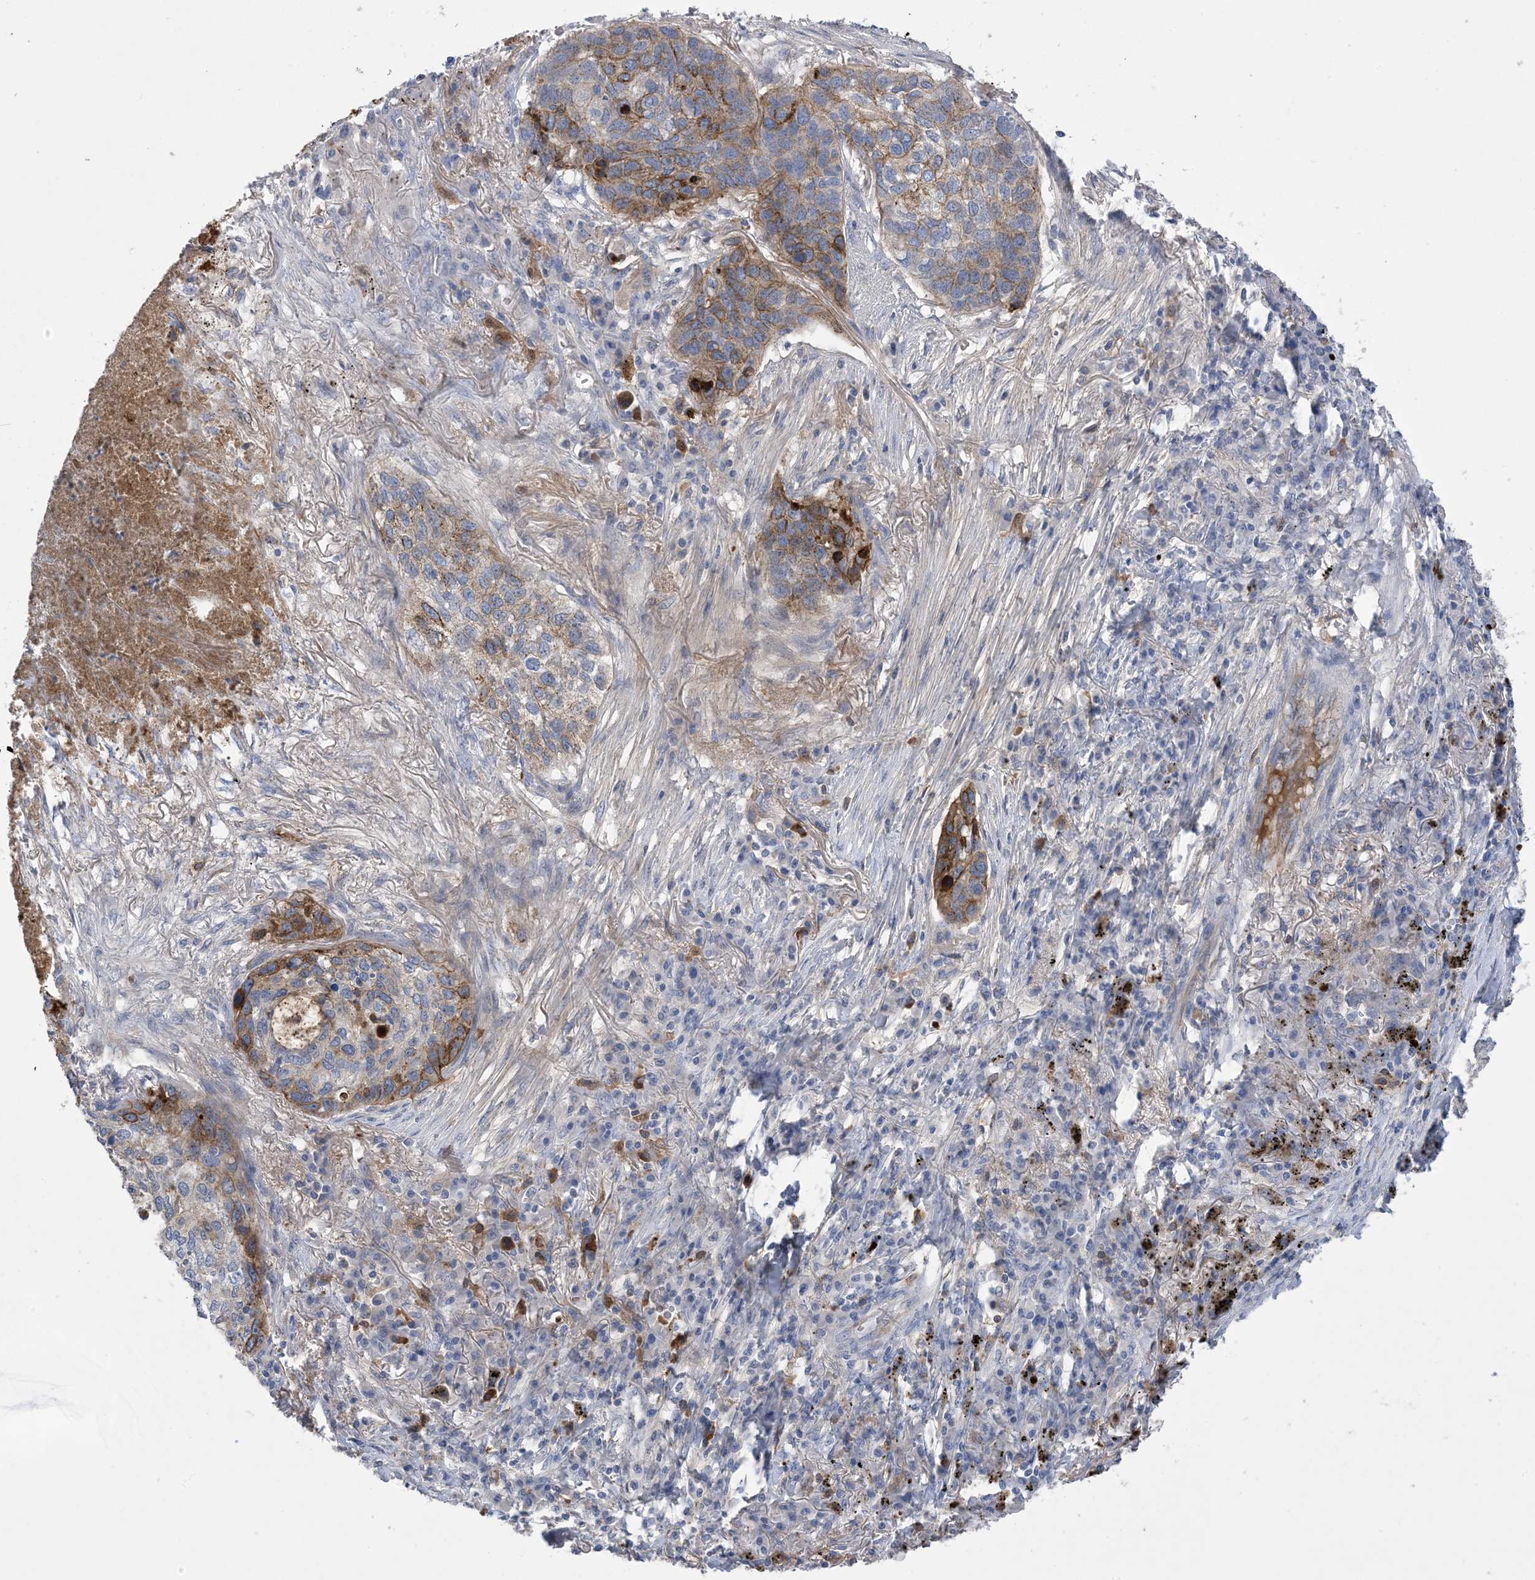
{"staining": {"intensity": "moderate", "quantity": ">75%", "location": "cytoplasmic/membranous"}, "tissue": "lung cancer", "cell_type": "Tumor cells", "image_type": "cancer", "snomed": [{"axis": "morphology", "description": "Squamous cell carcinoma, NOS"}, {"axis": "topography", "description": "Lung"}], "caption": "Immunohistochemical staining of lung squamous cell carcinoma reveals medium levels of moderate cytoplasmic/membranous protein expression in about >75% of tumor cells.", "gene": "DSC3", "patient": {"sex": "female", "age": 63}}